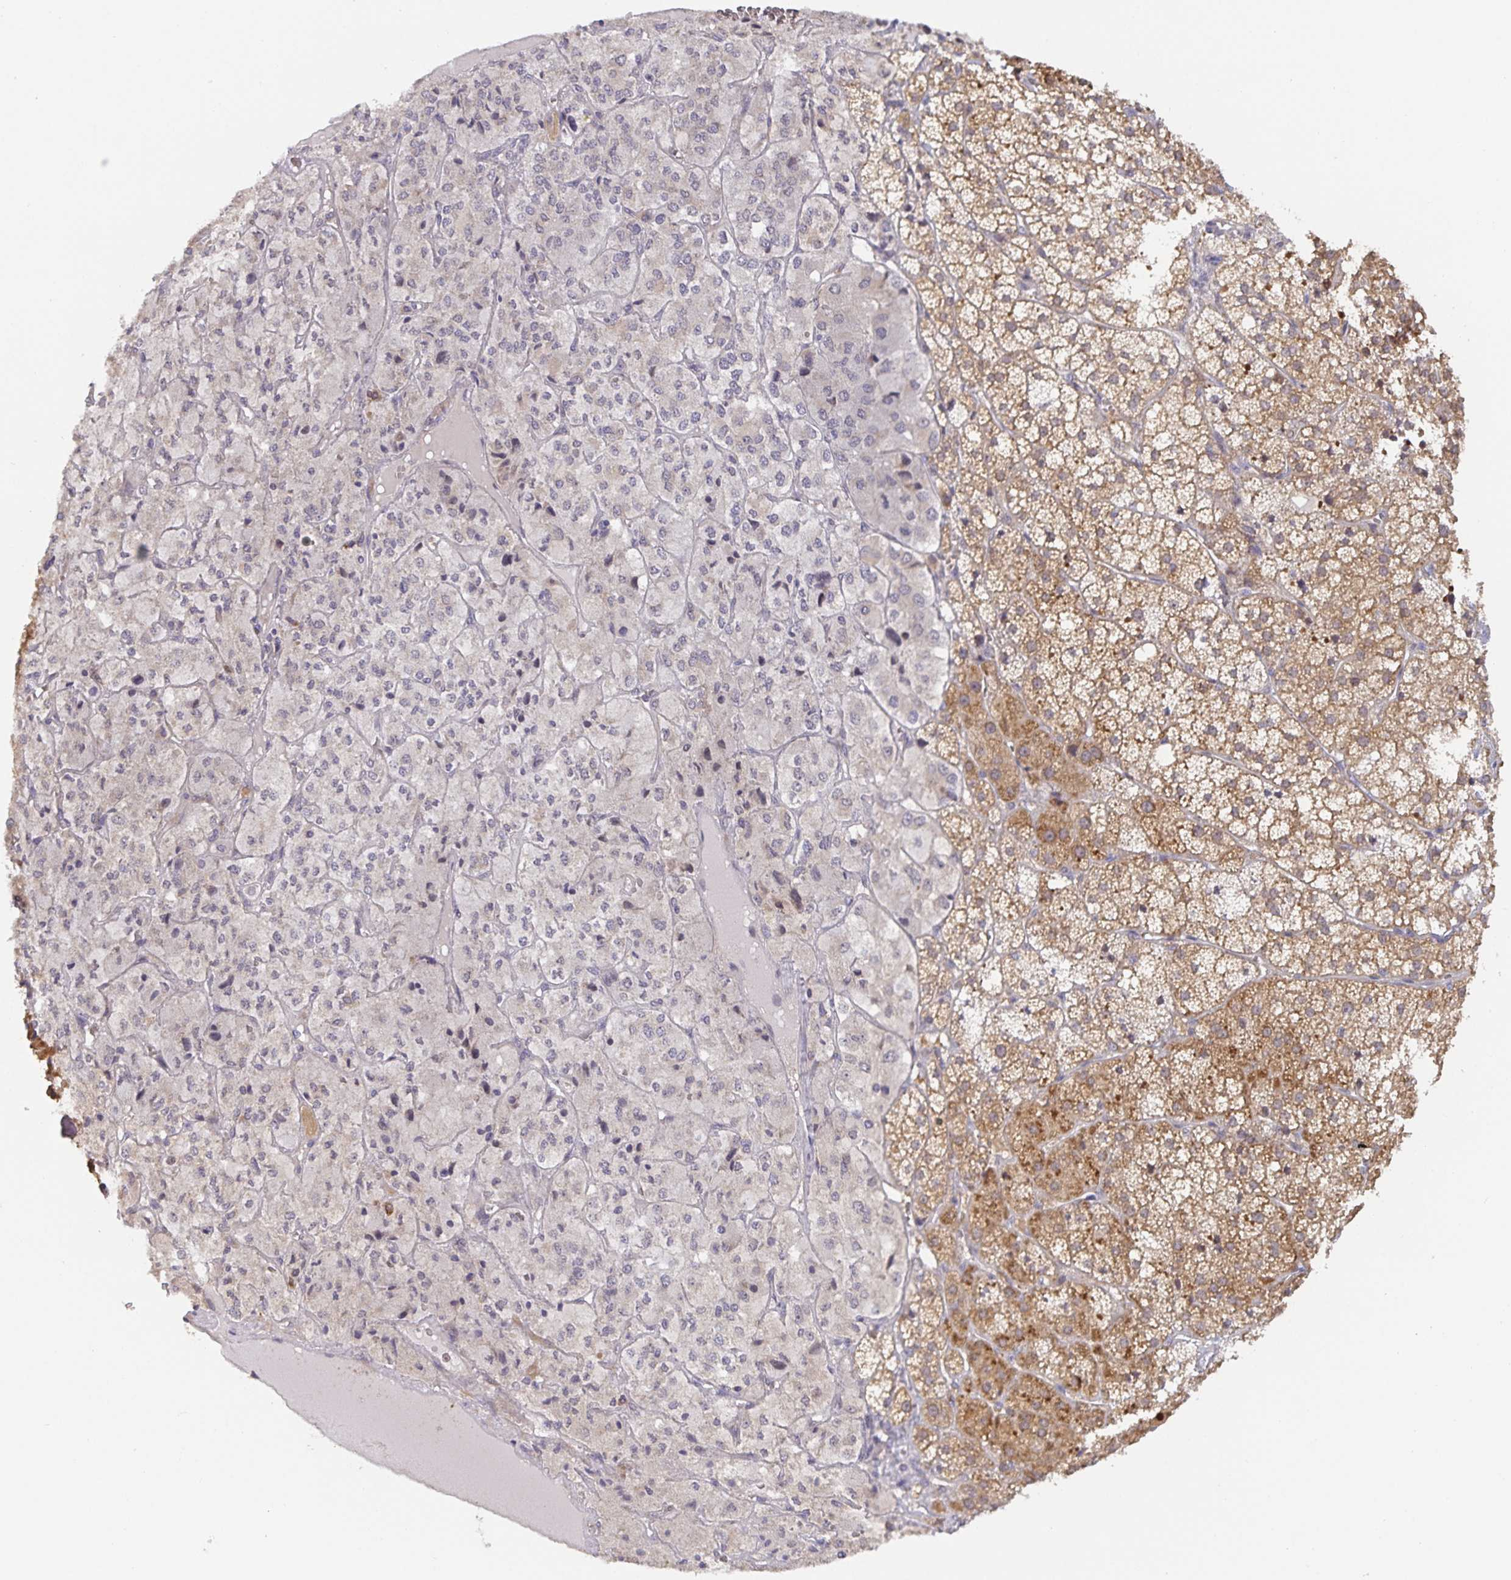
{"staining": {"intensity": "moderate", "quantity": "25%-75%", "location": "cytoplasmic/membranous"}, "tissue": "adrenal gland", "cell_type": "Glandular cells", "image_type": "normal", "snomed": [{"axis": "morphology", "description": "Normal tissue, NOS"}, {"axis": "topography", "description": "Adrenal gland"}], "caption": "The histopathology image reveals a brown stain indicating the presence of a protein in the cytoplasmic/membranous of glandular cells in adrenal gland. The staining is performed using DAB (3,3'-diaminobenzidine) brown chromogen to label protein expression. The nuclei are counter-stained blue using hematoxylin.", "gene": "ZDHHC11B", "patient": {"sex": "male", "age": 53}}